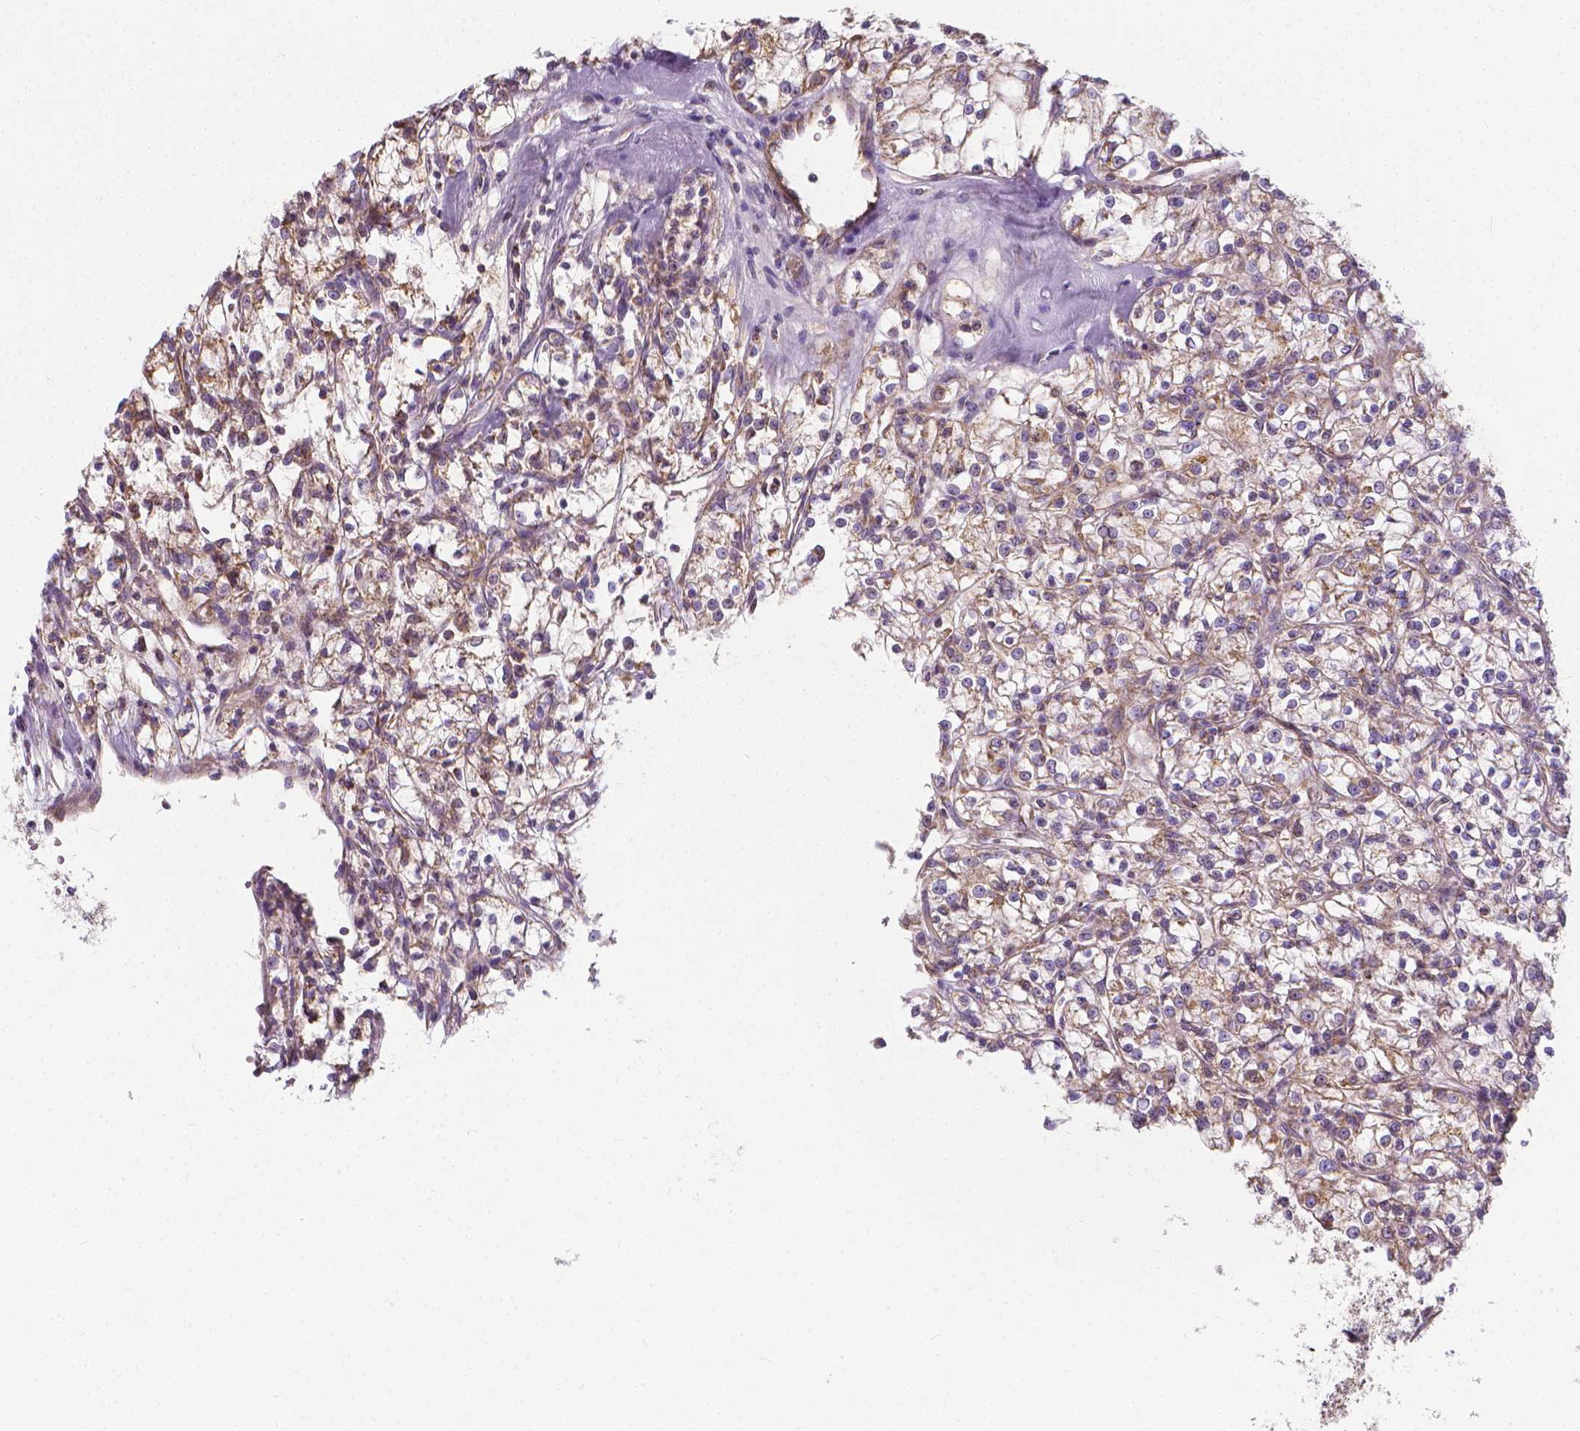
{"staining": {"intensity": "moderate", "quantity": ">75%", "location": "cytoplasmic/membranous"}, "tissue": "renal cancer", "cell_type": "Tumor cells", "image_type": "cancer", "snomed": [{"axis": "morphology", "description": "Adenocarcinoma, NOS"}, {"axis": "topography", "description": "Kidney"}], "caption": "Immunohistochemical staining of human renal adenocarcinoma demonstrates moderate cytoplasmic/membranous protein positivity in approximately >75% of tumor cells.", "gene": "SNCAIP", "patient": {"sex": "female", "age": 59}}